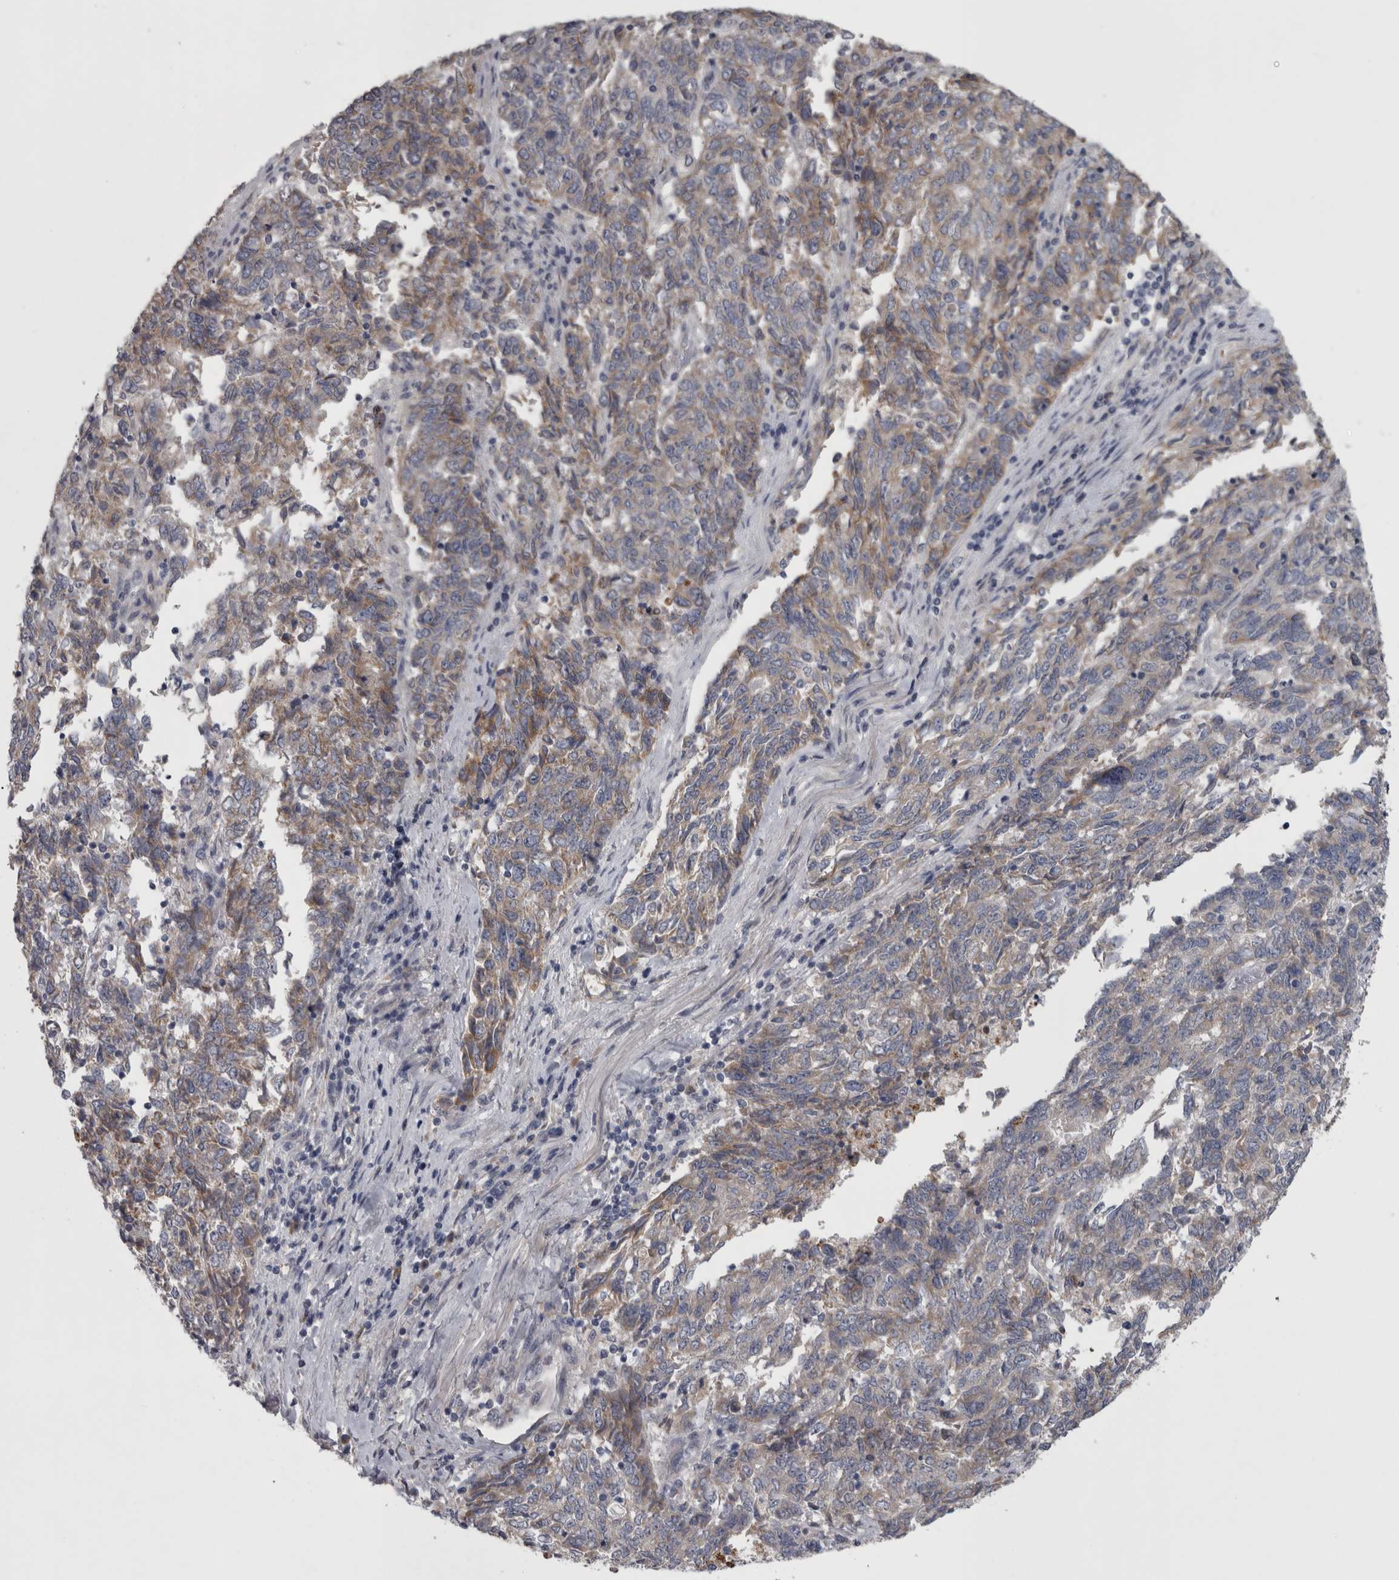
{"staining": {"intensity": "weak", "quantity": "25%-75%", "location": "cytoplasmic/membranous"}, "tissue": "endometrial cancer", "cell_type": "Tumor cells", "image_type": "cancer", "snomed": [{"axis": "morphology", "description": "Adenocarcinoma, NOS"}, {"axis": "topography", "description": "Endometrium"}], "caption": "Immunohistochemical staining of human adenocarcinoma (endometrial) displays low levels of weak cytoplasmic/membranous staining in approximately 25%-75% of tumor cells.", "gene": "DBT", "patient": {"sex": "female", "age": 80}}